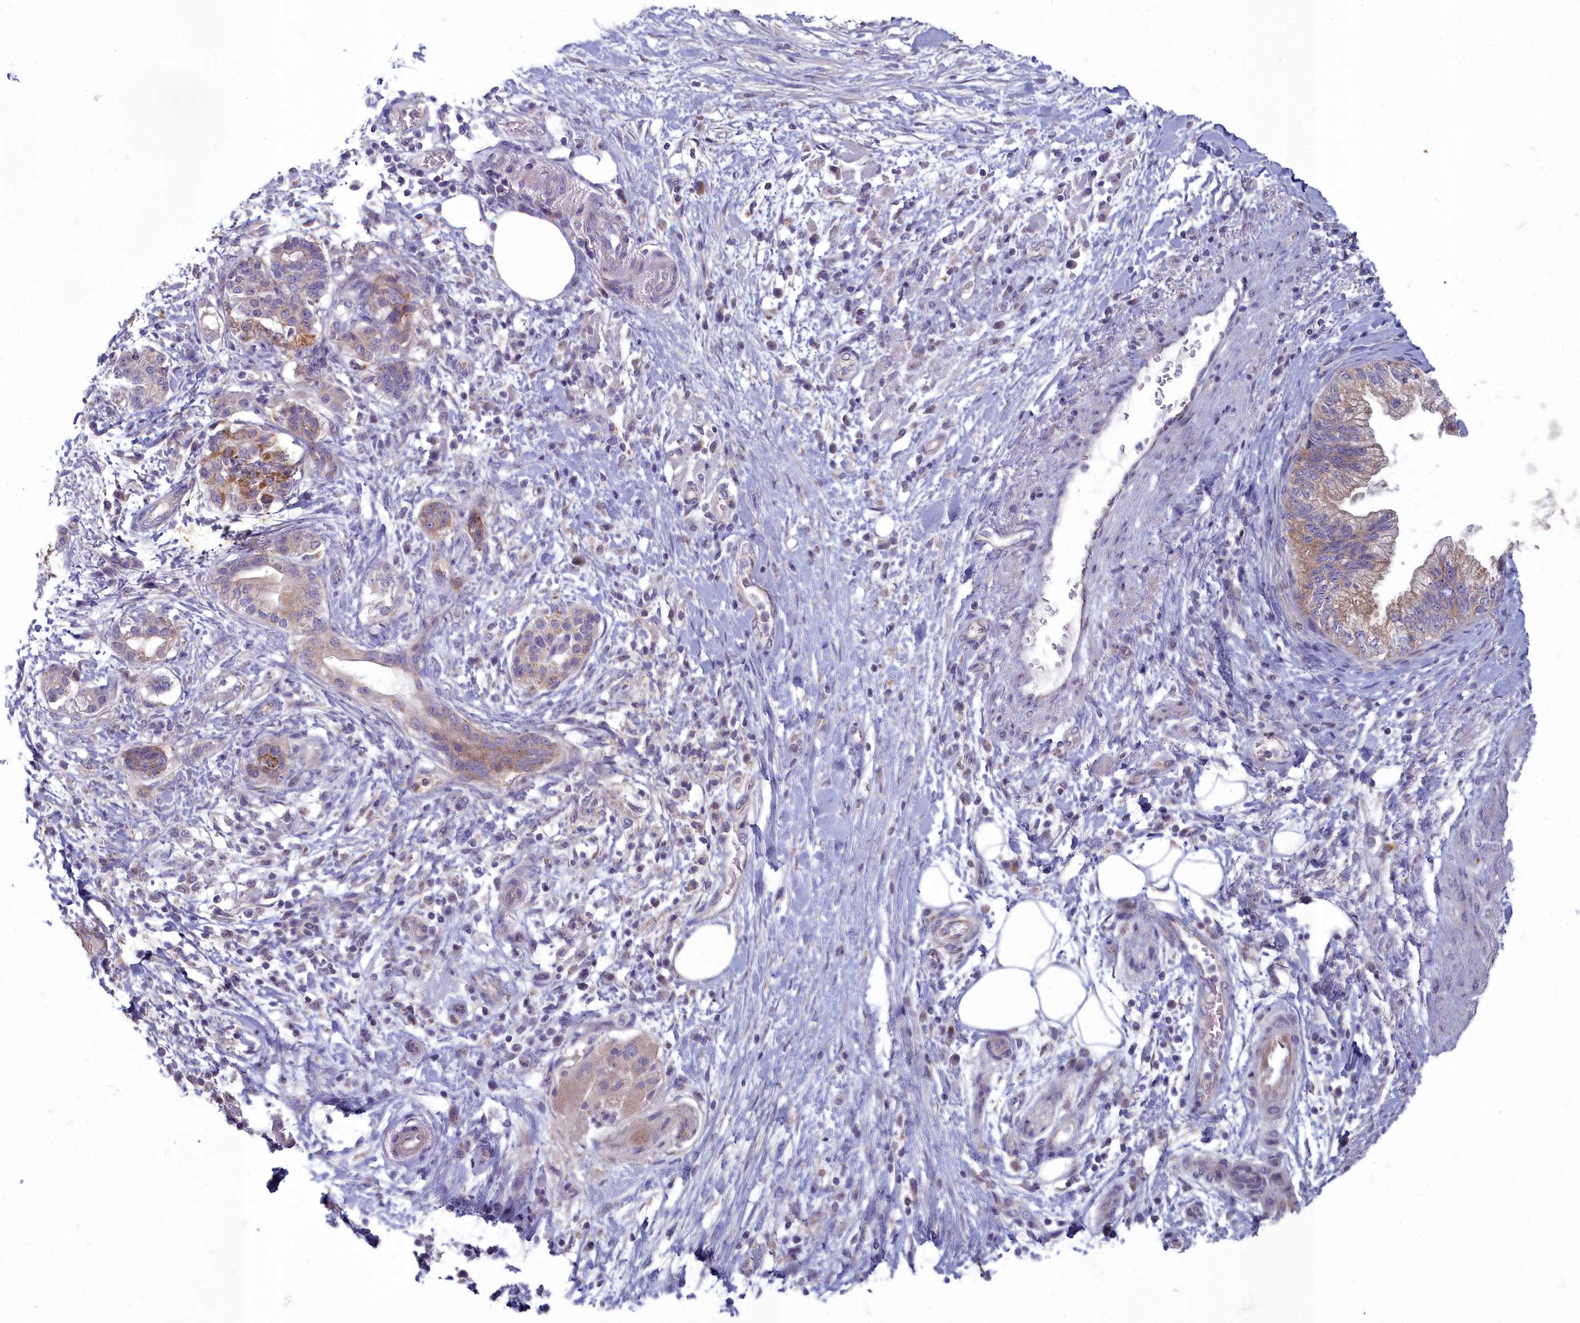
{"staining": {"intensity": "weak", "quantity": "25%-75%", "location": "cytoplasmic/membranous"}, "tissue": "pancreatic cancer", "cell_type": "Tumor cells", "image_type": "cancer", "snomed": [{"axis": "morphology", "description": "Adenocarcinoma, NOS"}, {"axis": "topography", "description": "Pancreas"}], "caption": "Pancreatic cancer stained for a protein (brown) displays weak cytoplasmic/membranous positive staining in about 25%-75% of tumor cells.", "gene": "INSYN2A", "patient": {"sex": "female", "age": 73}}